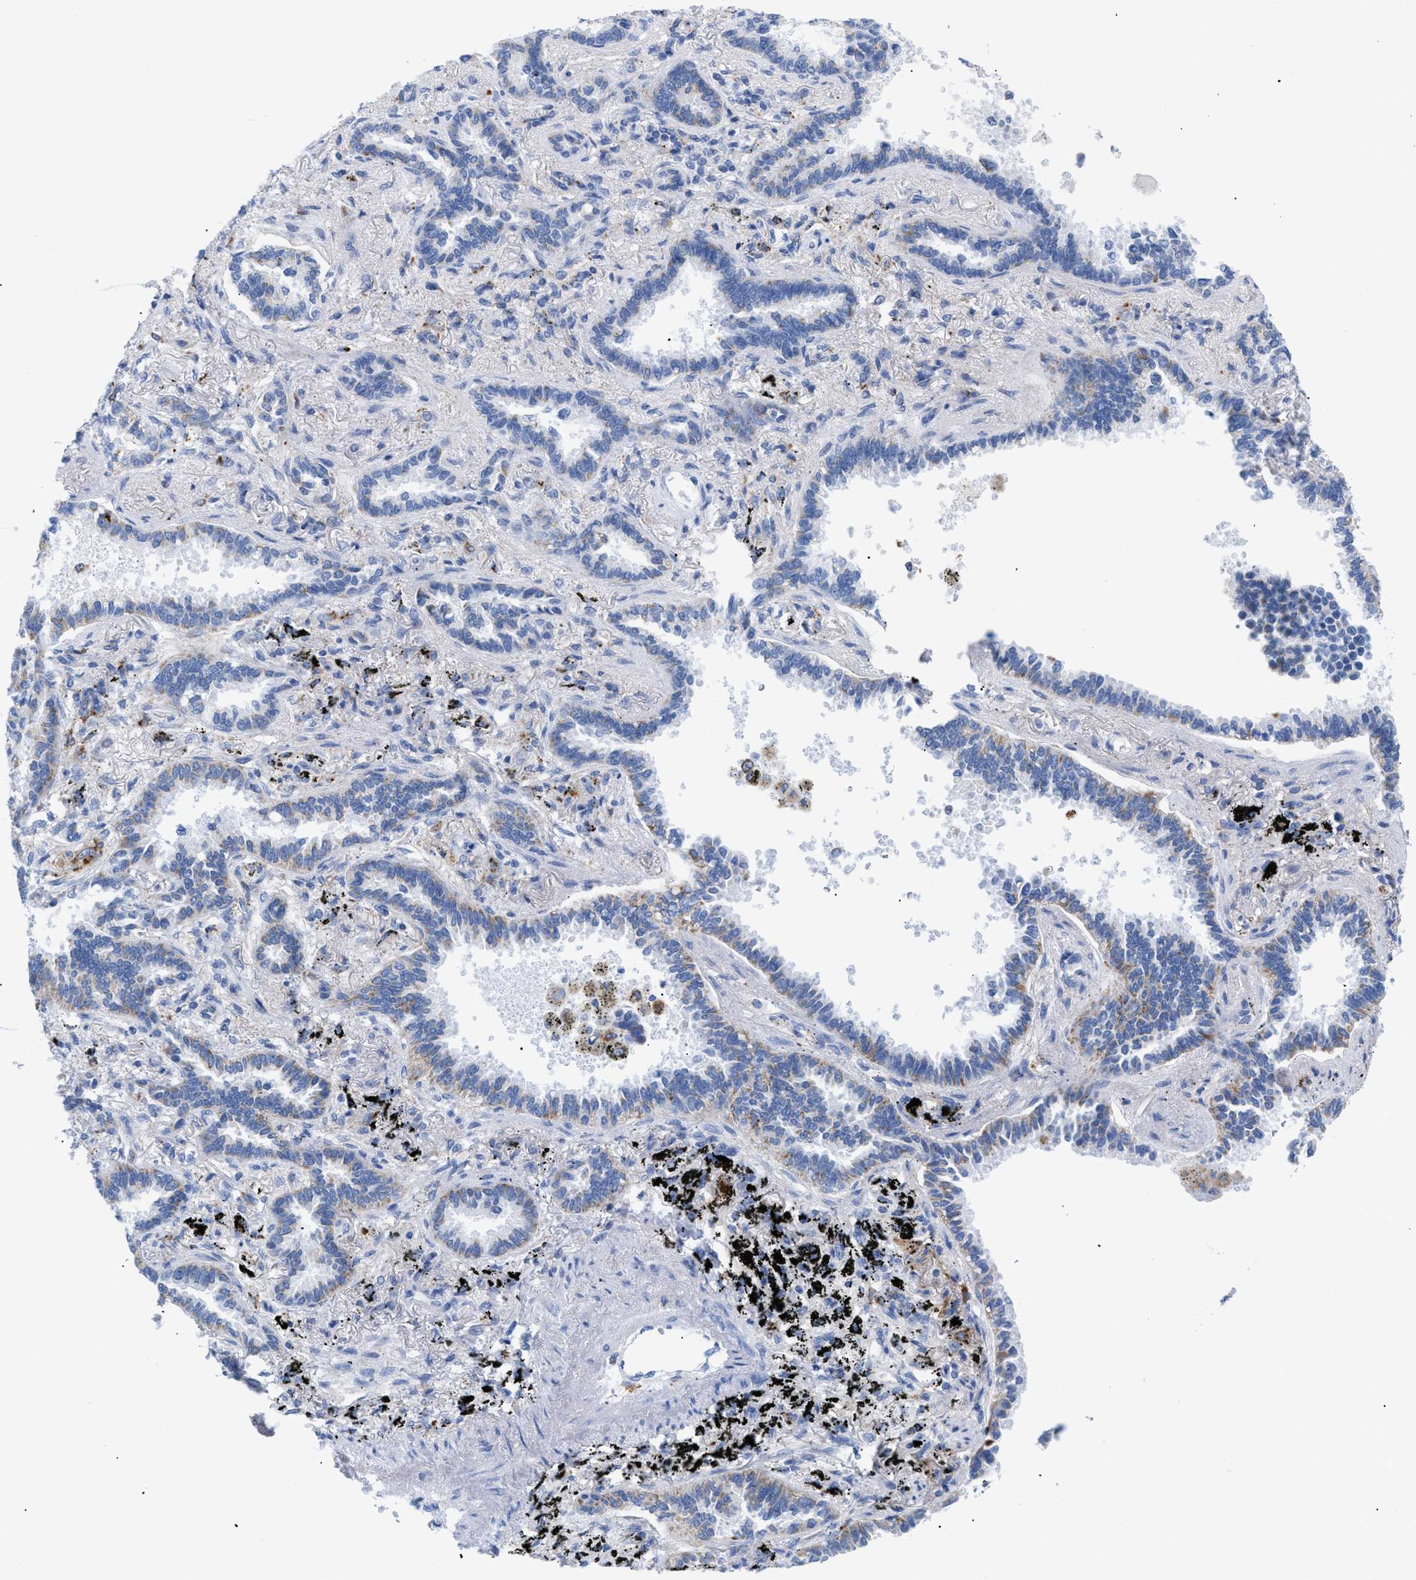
{"staining": {"intensity": "moderate", "quantity": "<25%", "location": "cytoplasmic/membranous"}, "tissue": "lung cancer", "cell_type": "Tumor cells", "image_type": "cancer", "snomed": [{"axis": "morphology", "description": "Normal tissue, NOS"}, {"axis": "morphology", "description": "Adenocarcinoma, NOS"}, {"axis": "topography", "description": "Lung"}], "caption": "Approximately <25% of tumor cells in lung adenocarcinoma exhibit moderate cytoplasmic/membranous protein staining as visualized by brown immunohistochemical staining.", "gene": "DRAM2", "patient": {"sex": "male", "age": 59}}